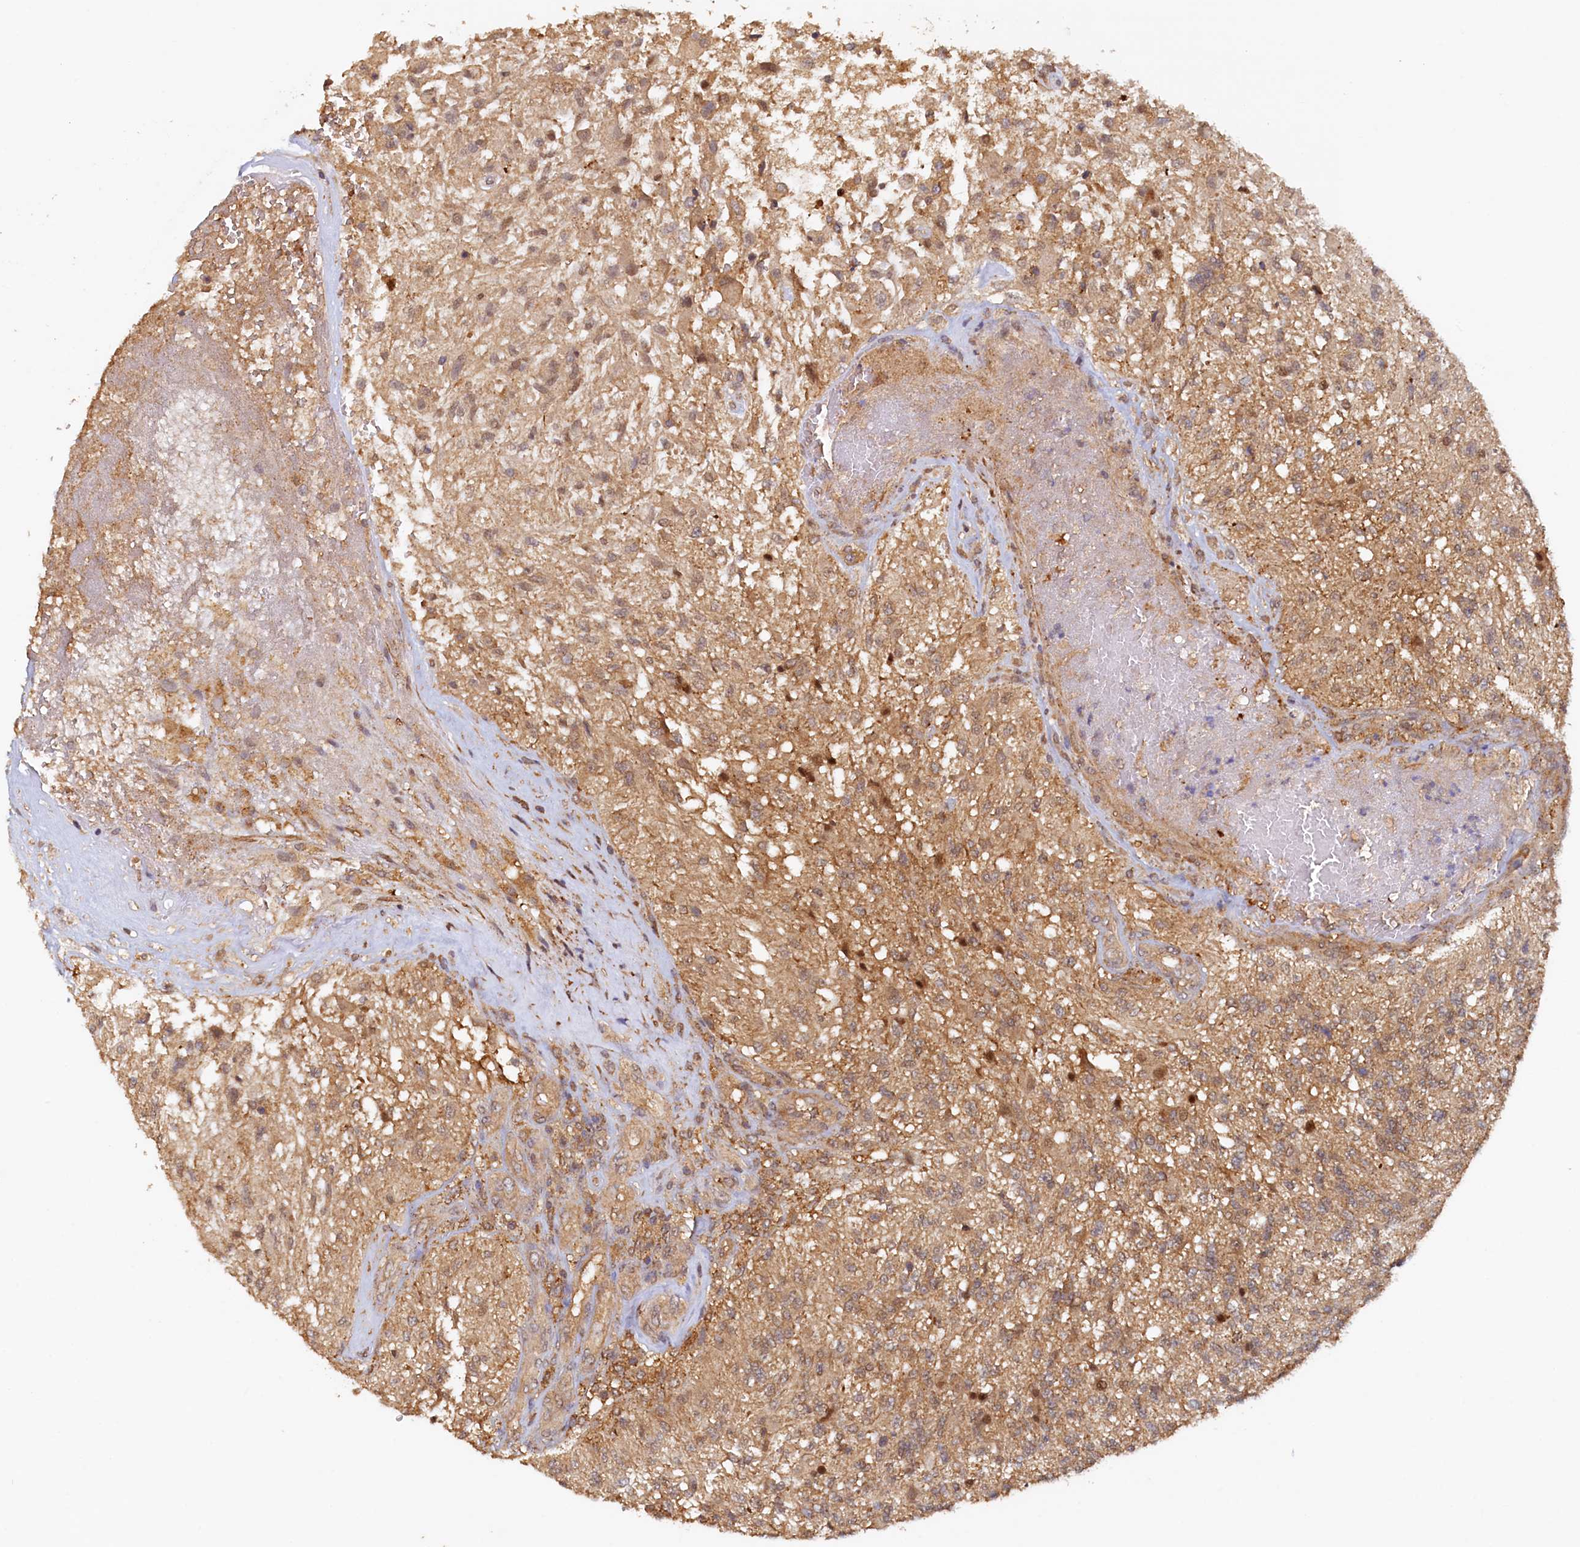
{"staining": {"intensity": "moderate", "quantity": "<25%", "location": "nuclear"}, "tissue": "glioma", "cell_type": "Tumor cells", "image_type": "cancer", "snomed": [{"axis": "morphology", "description": "Glioma, malignant, High grade"}, {"axis": "topography", "description": "Brain"}], "caption": "Glioma was stained to show a protein in brown. There is low levels of moderate nuclear expression in about <25% of tumor cells.", "gene": "UBL7", "patient": {"sex": "male", "age": 56}}